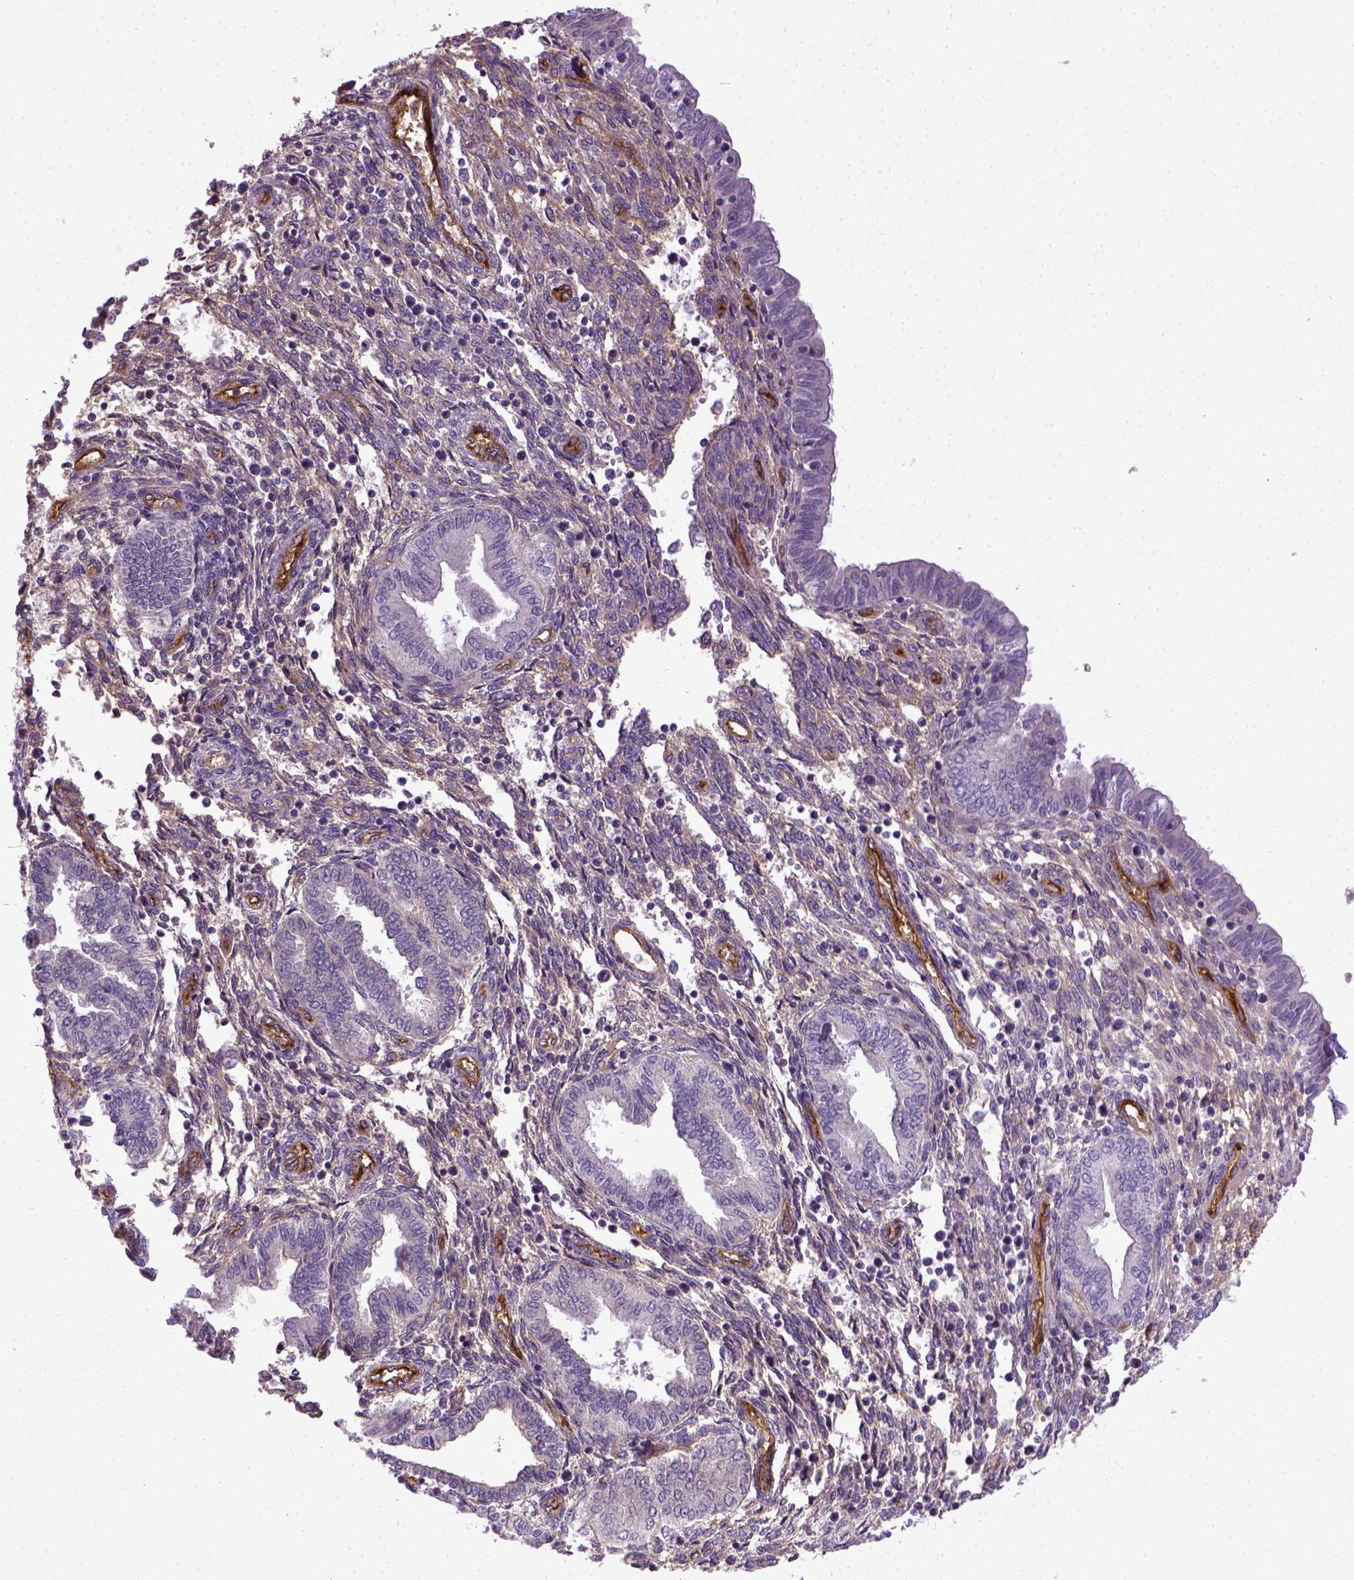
{"staining": {"intensity": "weak", "quantity": "25%-75%", "location": "cytoplasmic/membranous"}, "tissue": "endometrium", "cell_type": "Cells in endometrial stroma", "image_type": "normal", "snomed": [{"axis": "morphology", "description": "Normal tissue, NOS"}, {"axis": "topography", "description": "Endometrium"}], "caption": "A high-resolution image shows immunohistochemistry (IHC) staining of normal endometrium, which displays weak cytoplasmic/membranous expression in about 25%-75% of cells in endometrial stroma.", "gene": "ENG", "patient": {"sex": "female", "age": 42}}